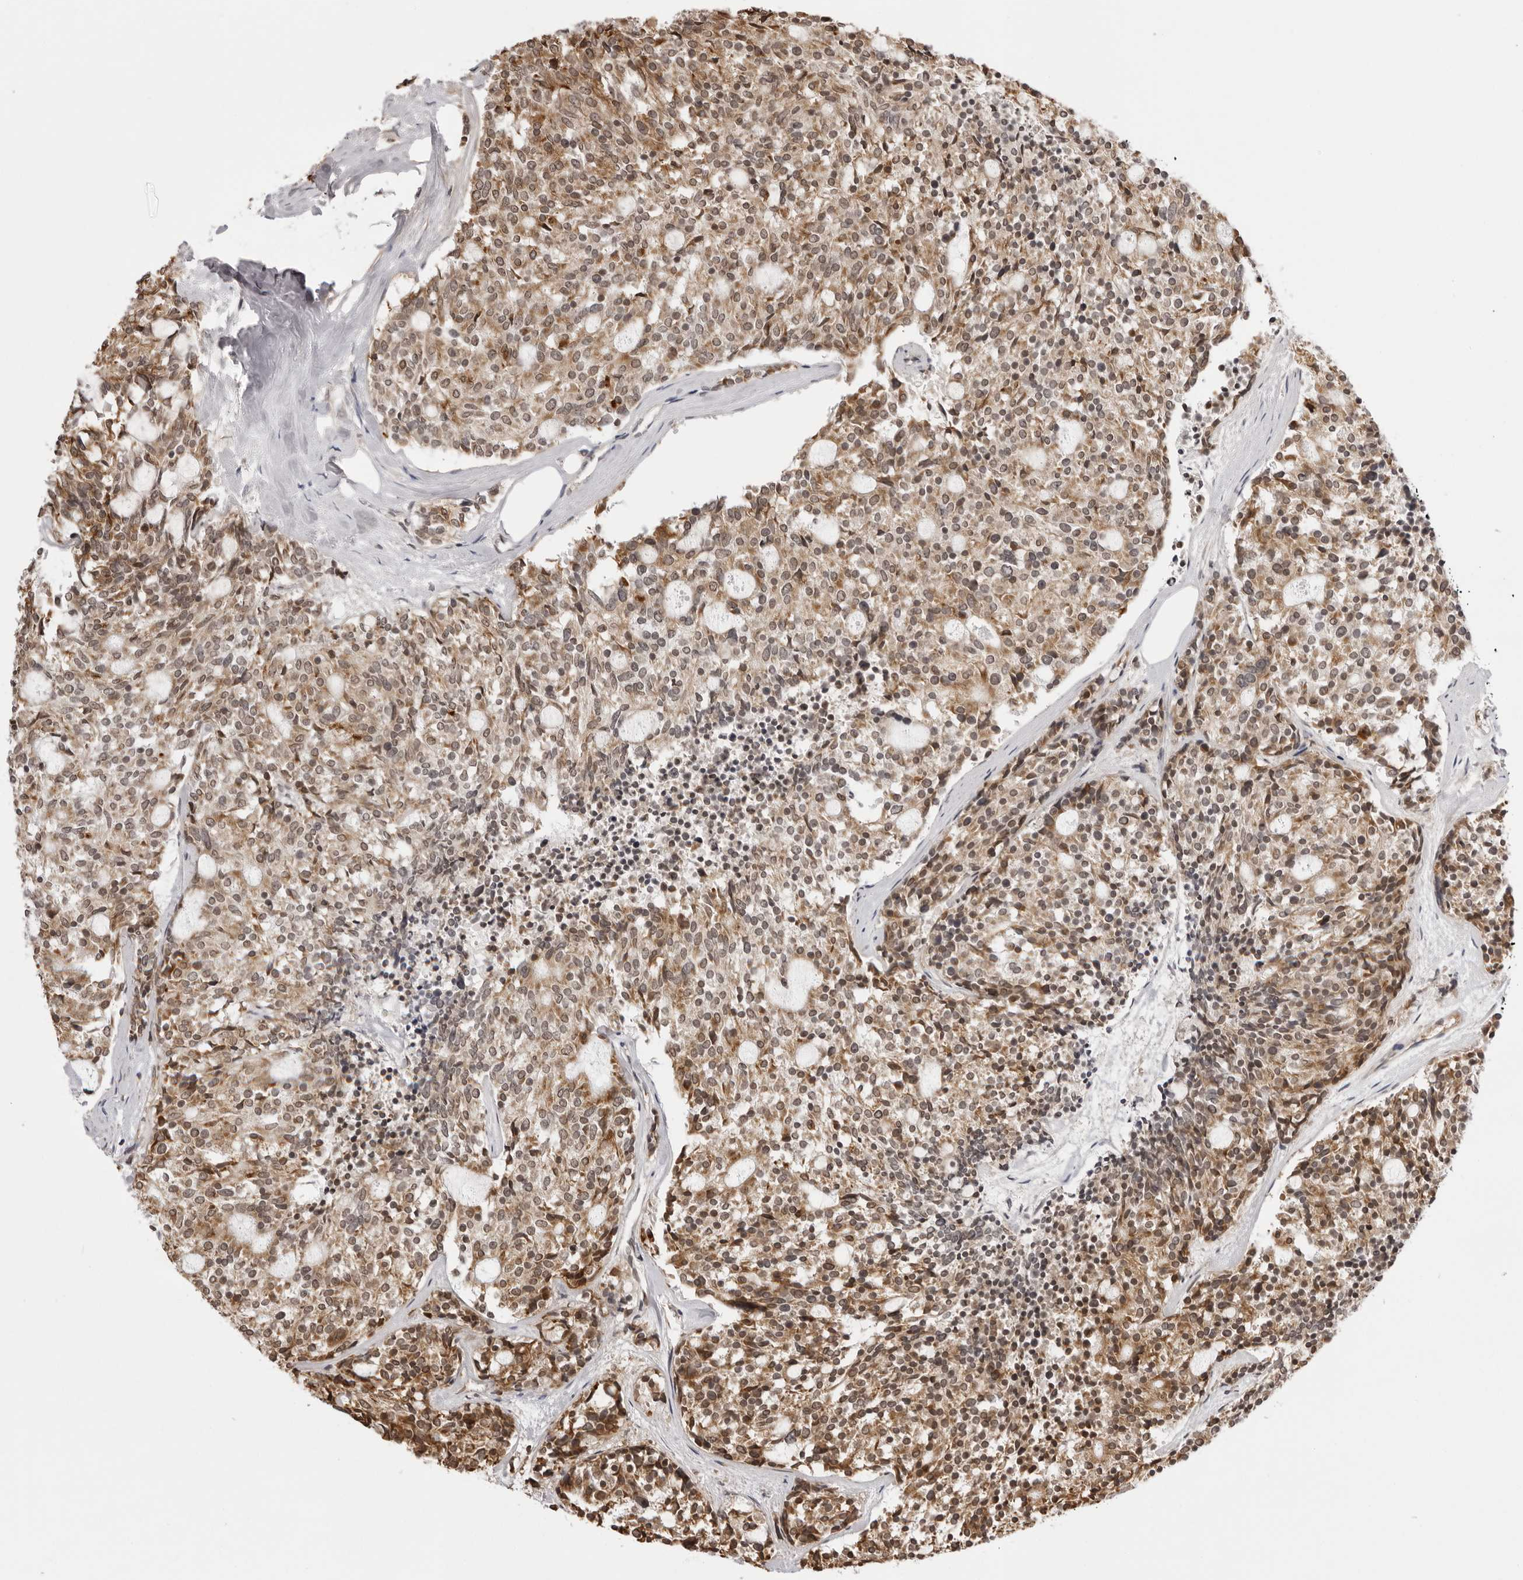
{"staining": {"intensity": "moderate", "quantity": ">75%", "location": "cytoplasmic/membranous"}, "tissue": "carcinoid", "cell_type": "Tumor cells", "image_type": "cancer", "snomed": [{"axis": "morphology", "description": "Carcinoid, malignant, NOS"}, {"axis": "topography", "description": "Pancreas"}], "caption": "Carcinoid was stained to show a protein in brown. There is medium levels of moderate cytoplasmic/membranous positivity in approximately >75% of tumor cells.", "gene": "ZC3H11A", "patient": {"sex": "female", "age": 54}}